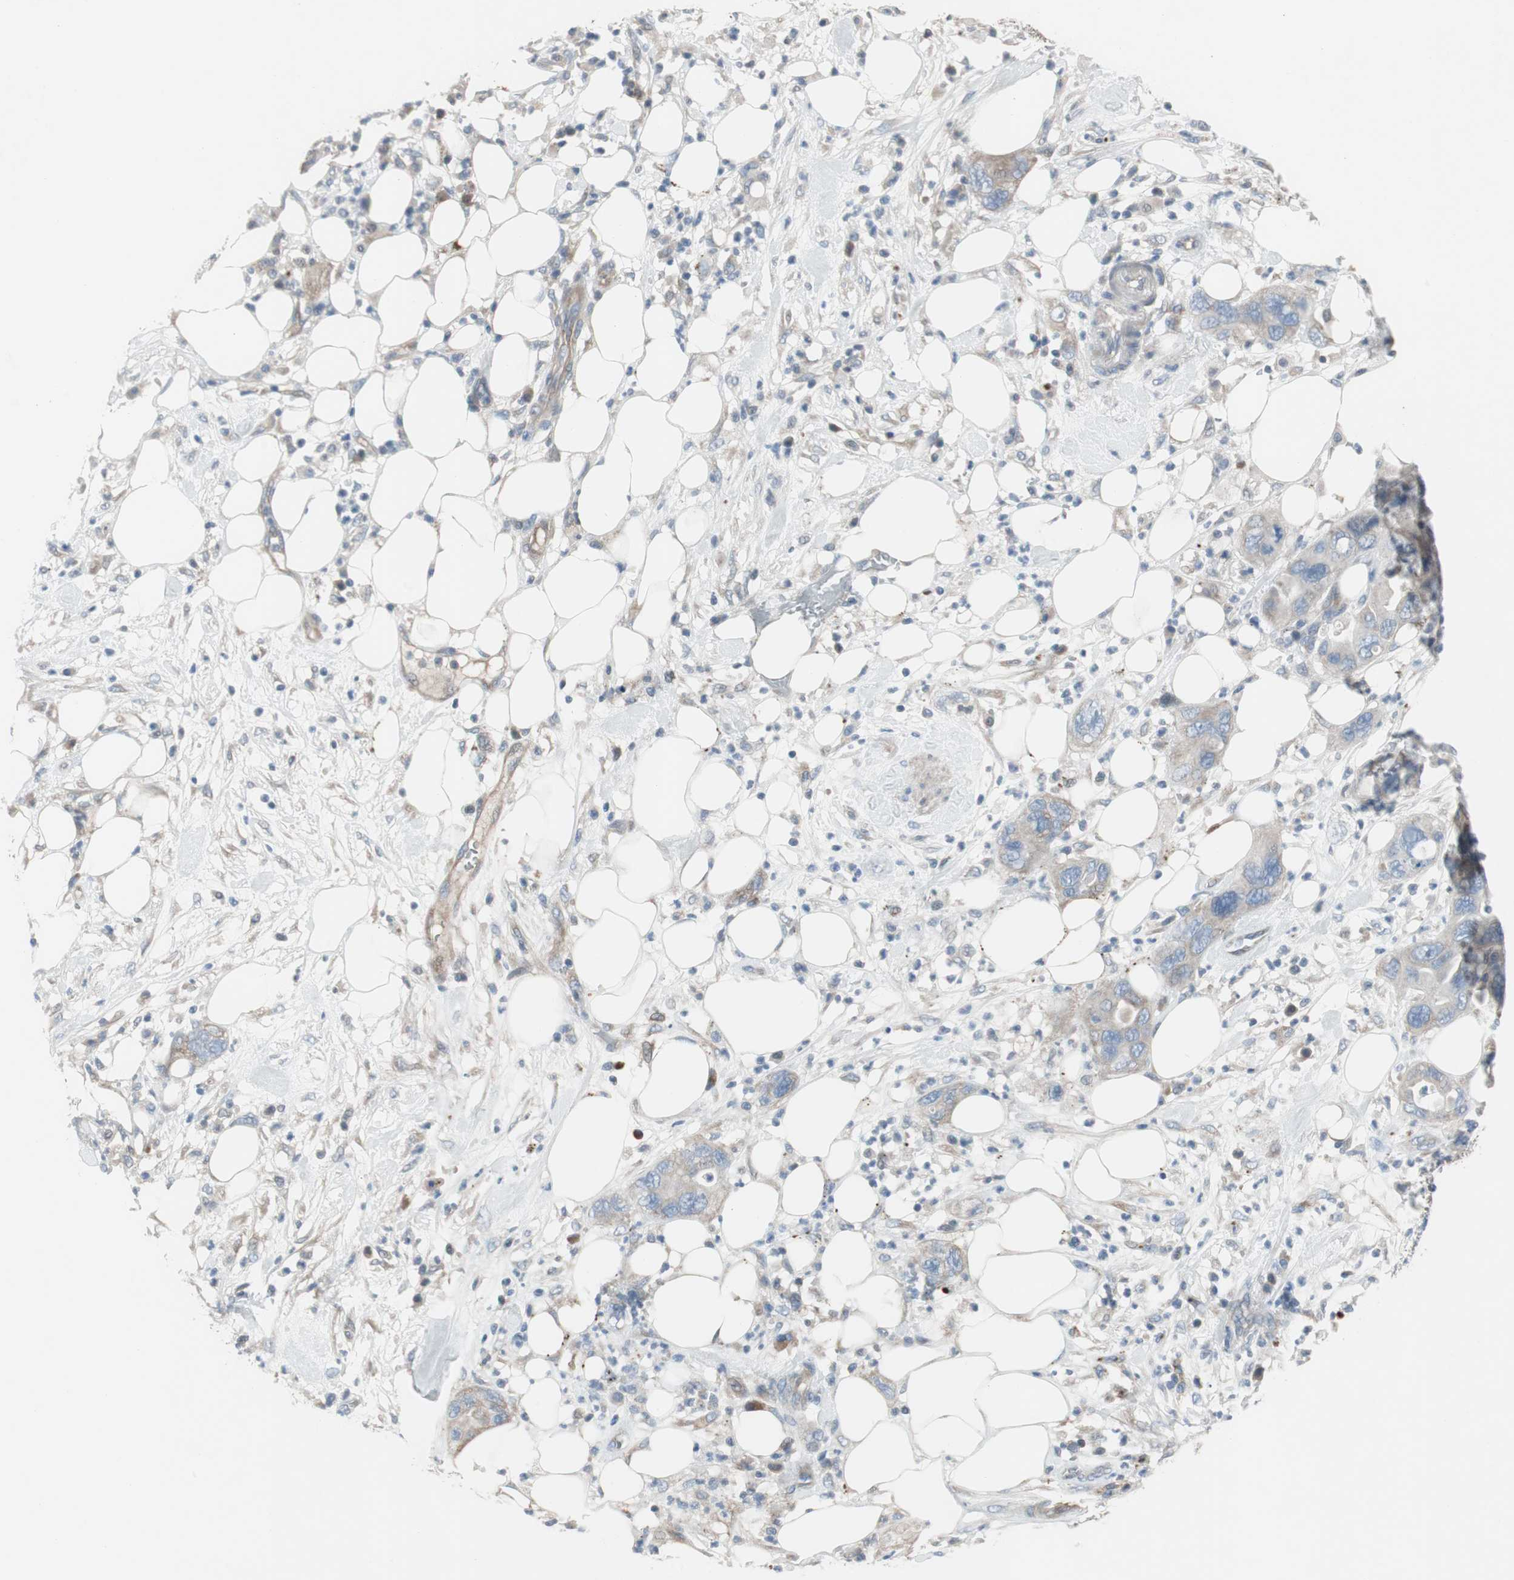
{"staining": {"intensity": "weak", "quantity": "25%-75%", "location": "cytoplasmic/membranous"}, "tissue": "pancreatic cancer", "cell_type": "Tumor cells", "image_type": "cancer", "snomed": [{"axis": "morphology", "description": "Adenocarcinoma, NOS"}, {"axis": "topography", "description": "Pancreas"}], "caption": "This photomicrograph demonstrates pancreatic cancer (adenocarcinoma) stained with immunohistochemistry to label a protein in brown. The cytoplasmic/membranous of tumor cells show weak positivity for the protein. Nuclei are counter-stained blue.", "gene": "PIGR", "patient": {"sex": "female", "age": 71}}